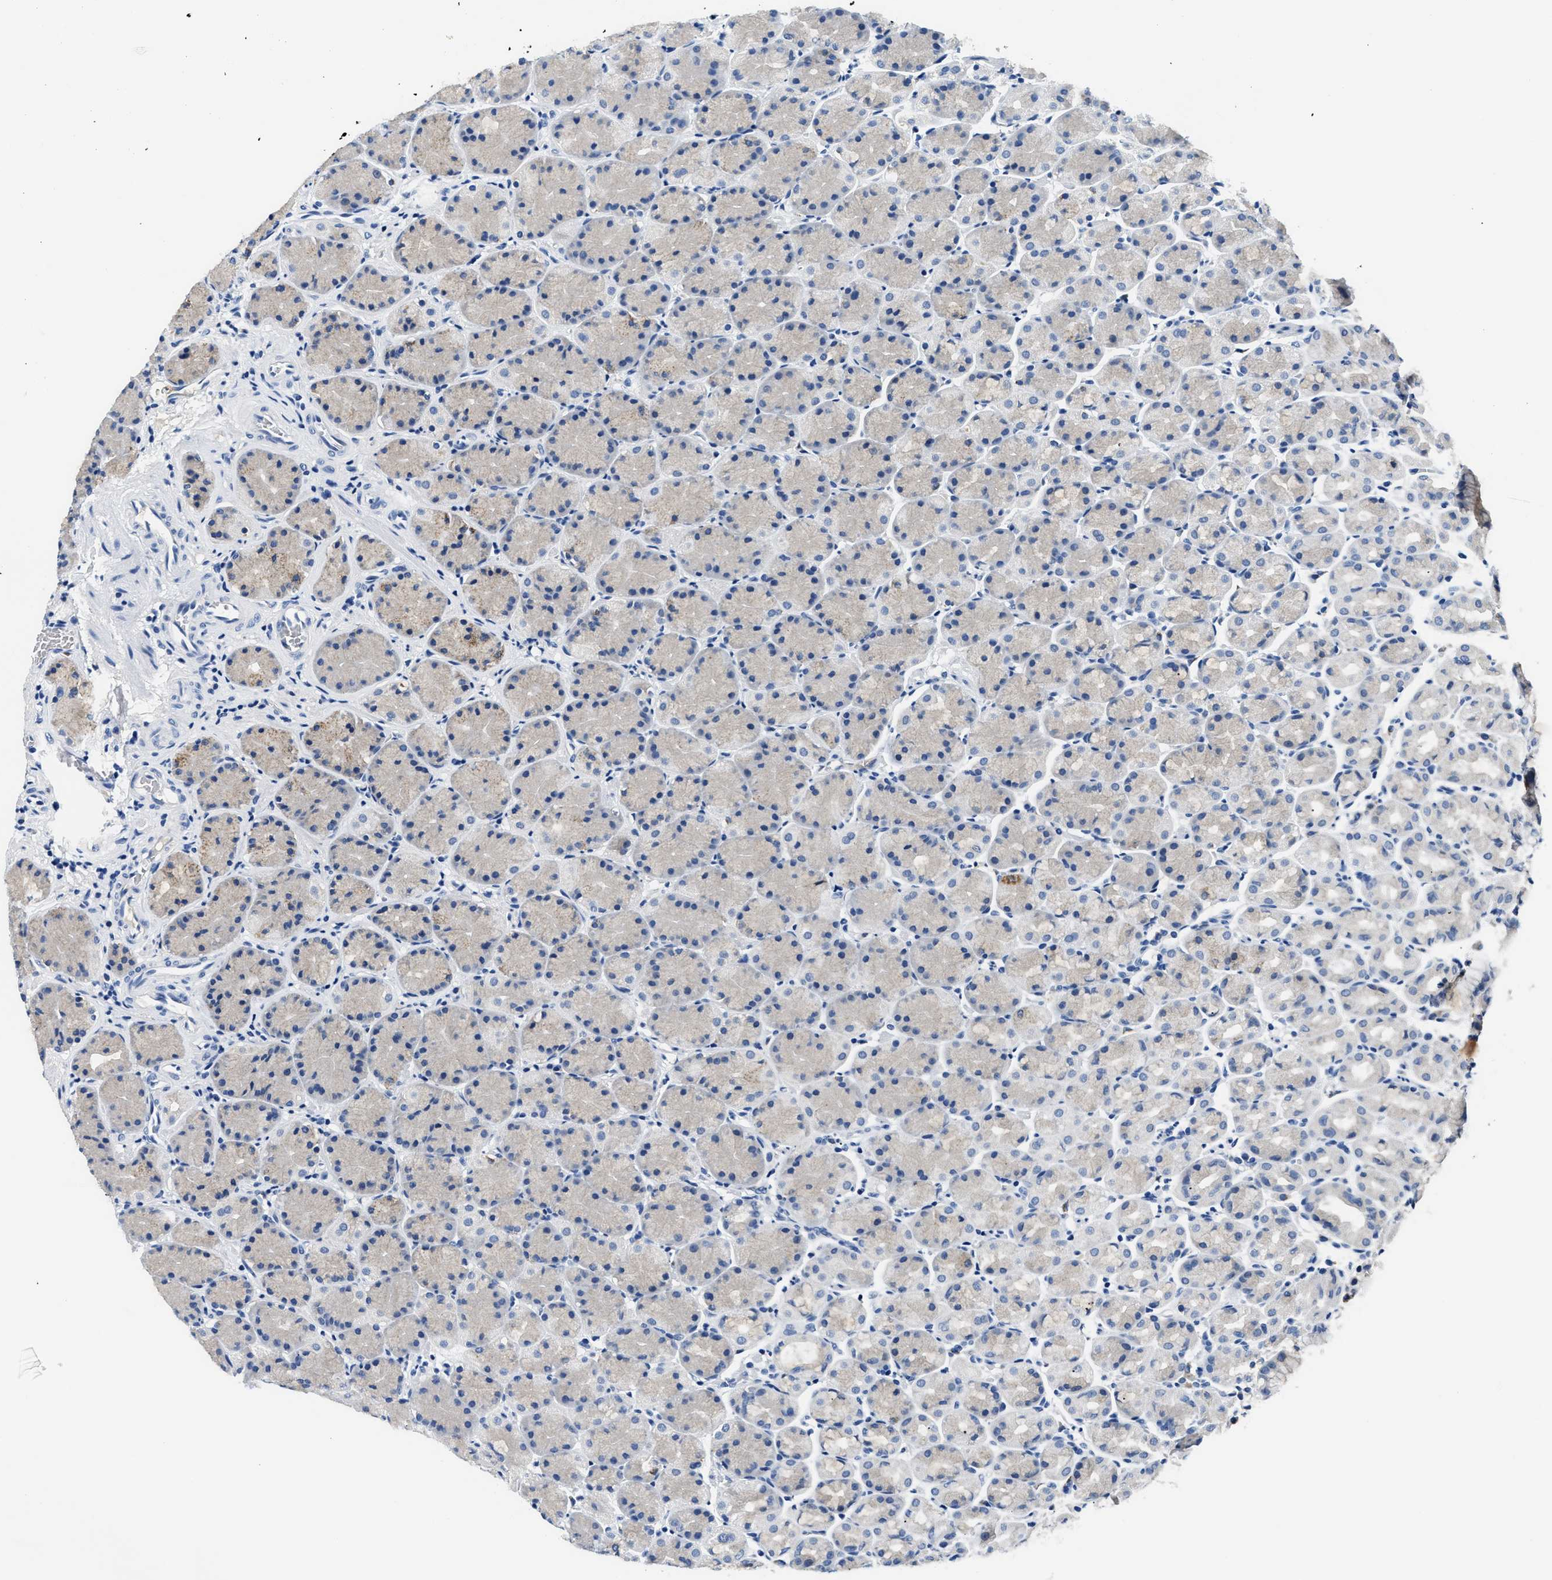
{"staining": {"intensity": "weak", "quantity": "<25%", "location": "cytoplasmic/membranous"}, "tissue": "stomach", "cell_type": "Glandular cells", "image_type": "normal", "snomed": [{"axis": "morphology", "description": "Normal tissue, NOS"}, {"axis": "topography", "description": "Stomach"}], "caption": "Human stomach stained for a protein using immunohistochemistry (IHC) displays no expression in glandular cells.", "gene": "PCK2", "patient": {"sex": "male", "age": 42}}